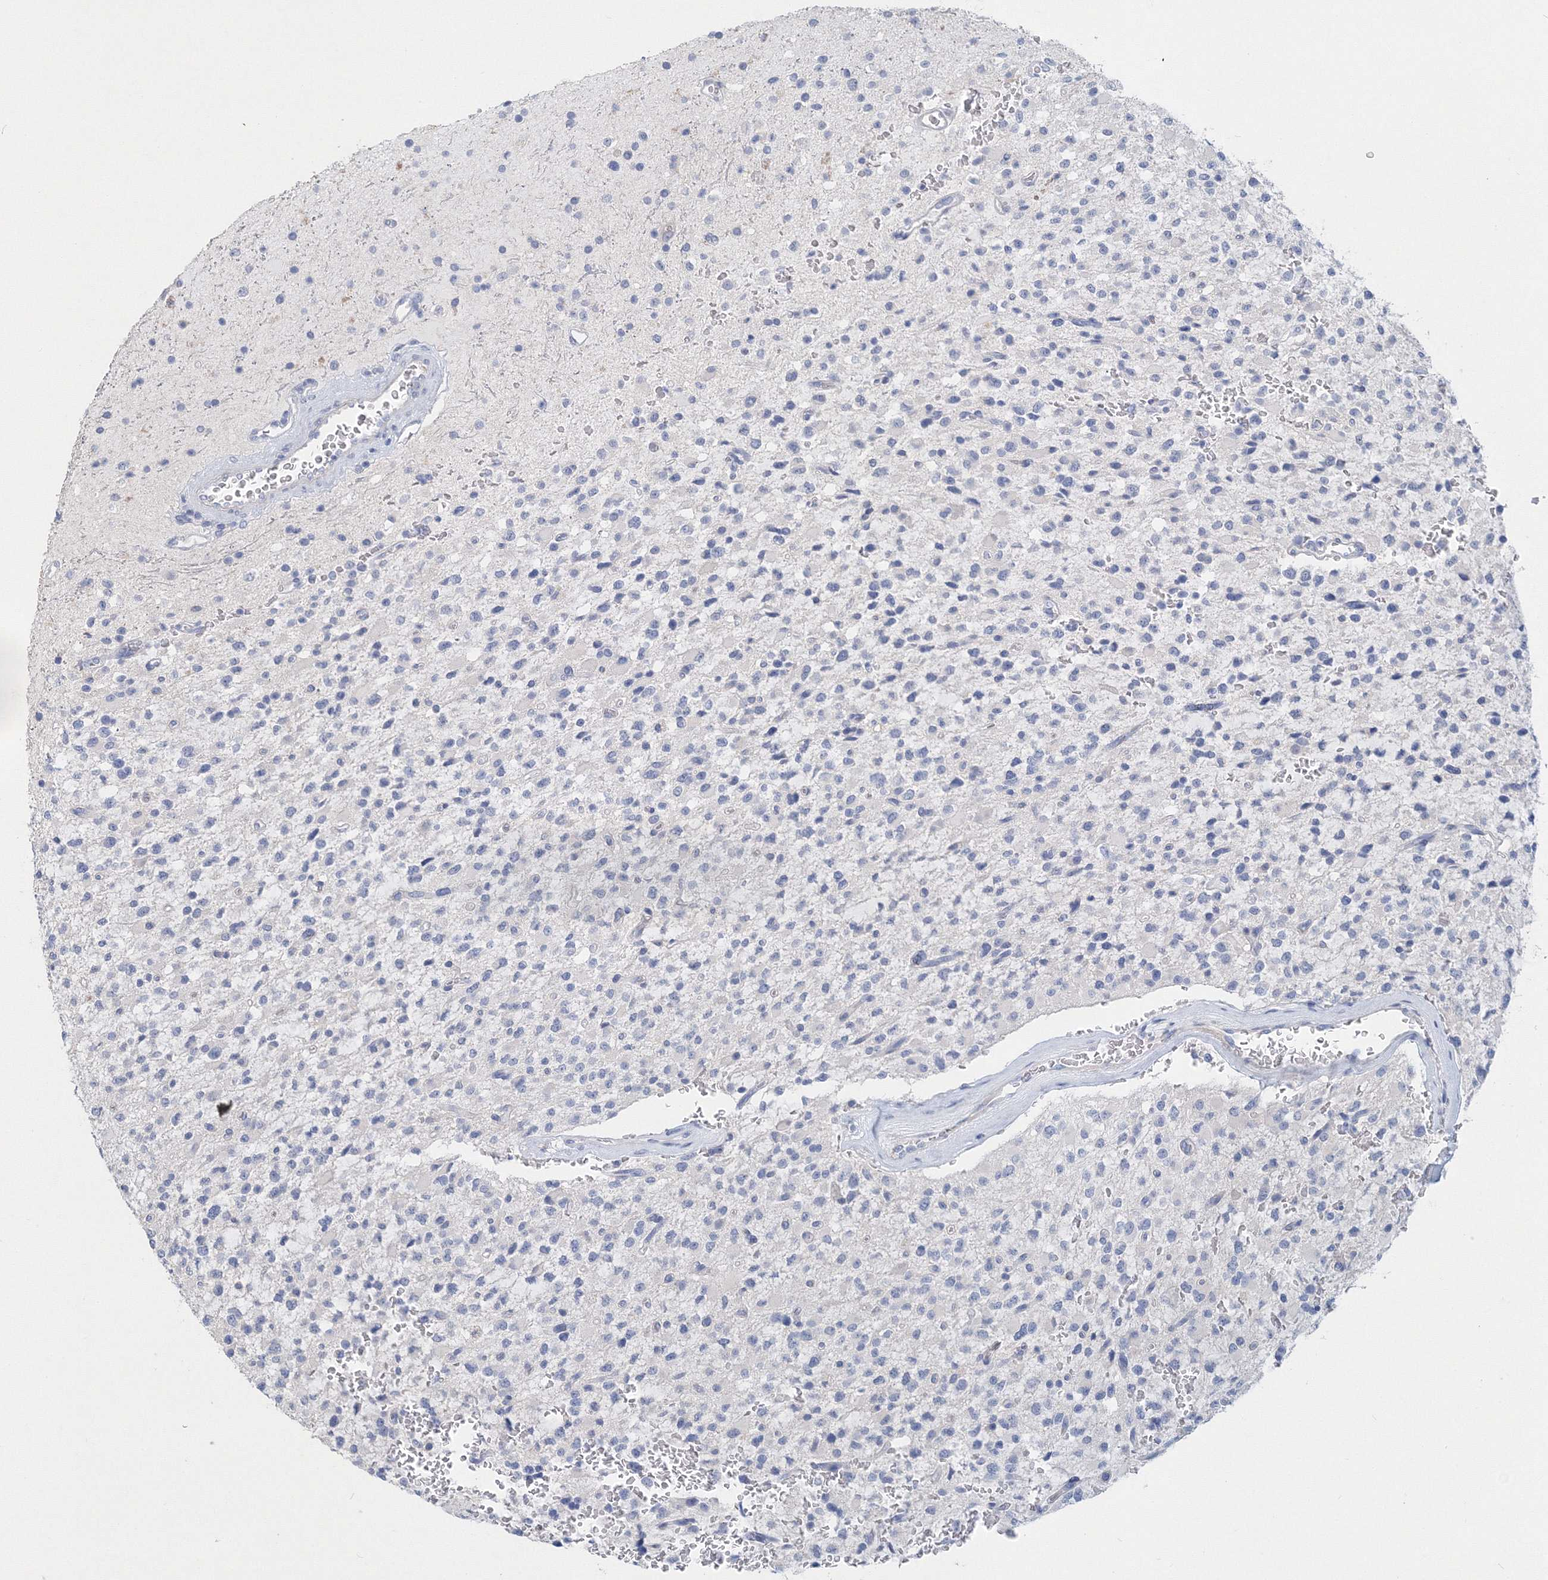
{"staining": {"intensity": "negative", "quantity": "none", "location": "none"}, "tissue": "glioma", "cell_type": "Tumor cells", "image_type": "cancer", "snomed": [{"axis": "morphology", "description": "Glioma, malignant, High grade"}, {"axis": "topography", "description": "Brain"}], "caption": "Malignant glioma (high-grade) was stained to show a protein in brown. There is no significant expression in tumor cells. Brightfield microscopy of immunohistochemistry (IHC) stained with DAB (3,3'-diaminobenzidine) (brown) and hematoxylin (blue), captured at high magnification.", "gene": "OSBPL6", "patient": {"sex": "male", "age": 34}}